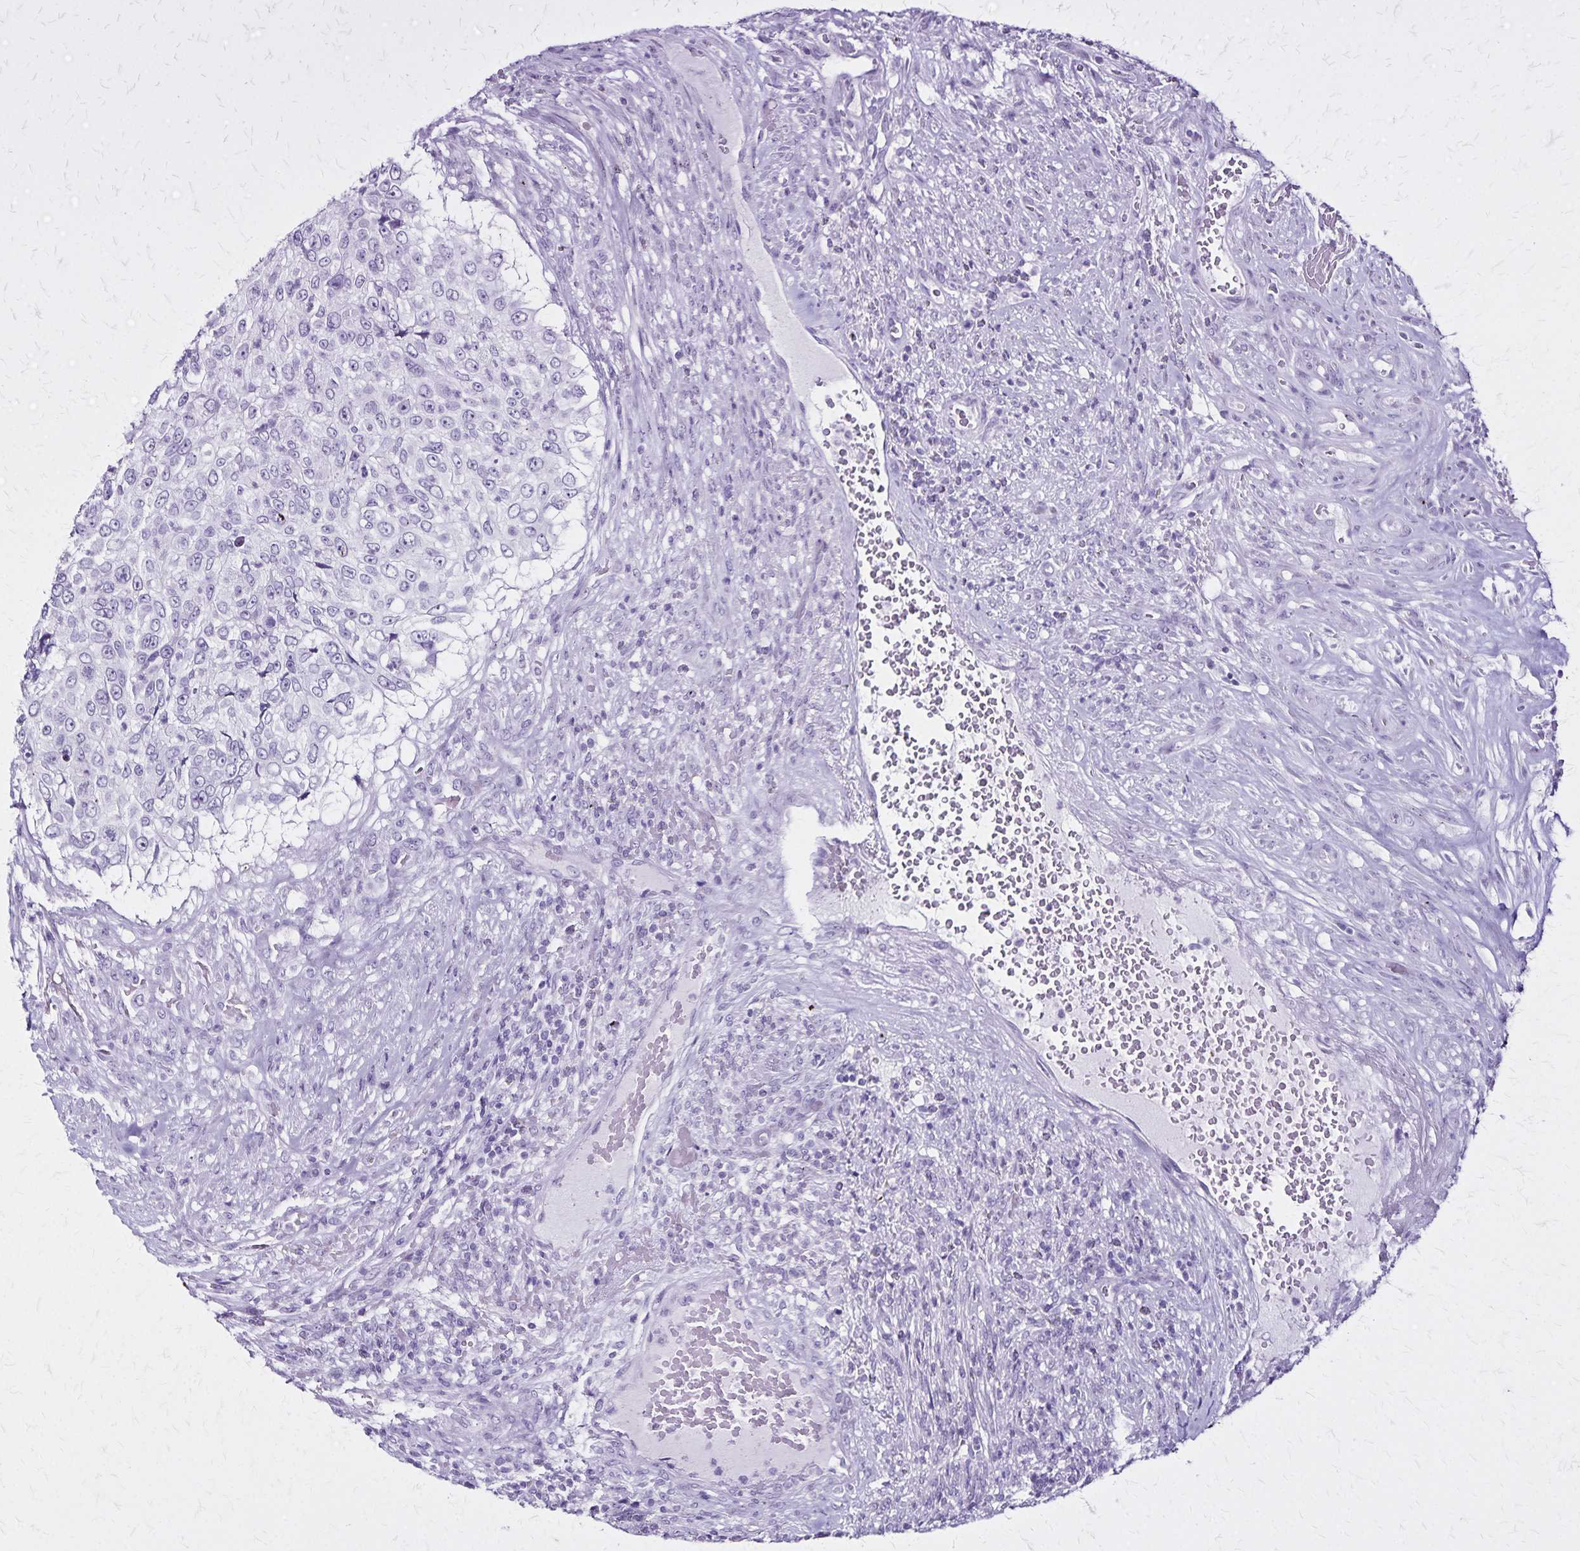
{"staining": {"intensity": "negative", "quantity": "none", "location": "none"}, "tissue": "urothelial cancer", "cell_type": "Tumor cells", "image_type": "cancer", "snomed": [{"axis": "morphology", "description": "Urothelial carcinoma, High grade"}, {"axis": "topography", "description": "Urinary bladder"}], "caption": "Human urothelial carcinoma (high-grade) stained for a protein using immunohistochemistry (IHC) demonstrates no expression in tumor cells.", "gene": "KRT2", "patient": {"sex": "female", "age": 60}}